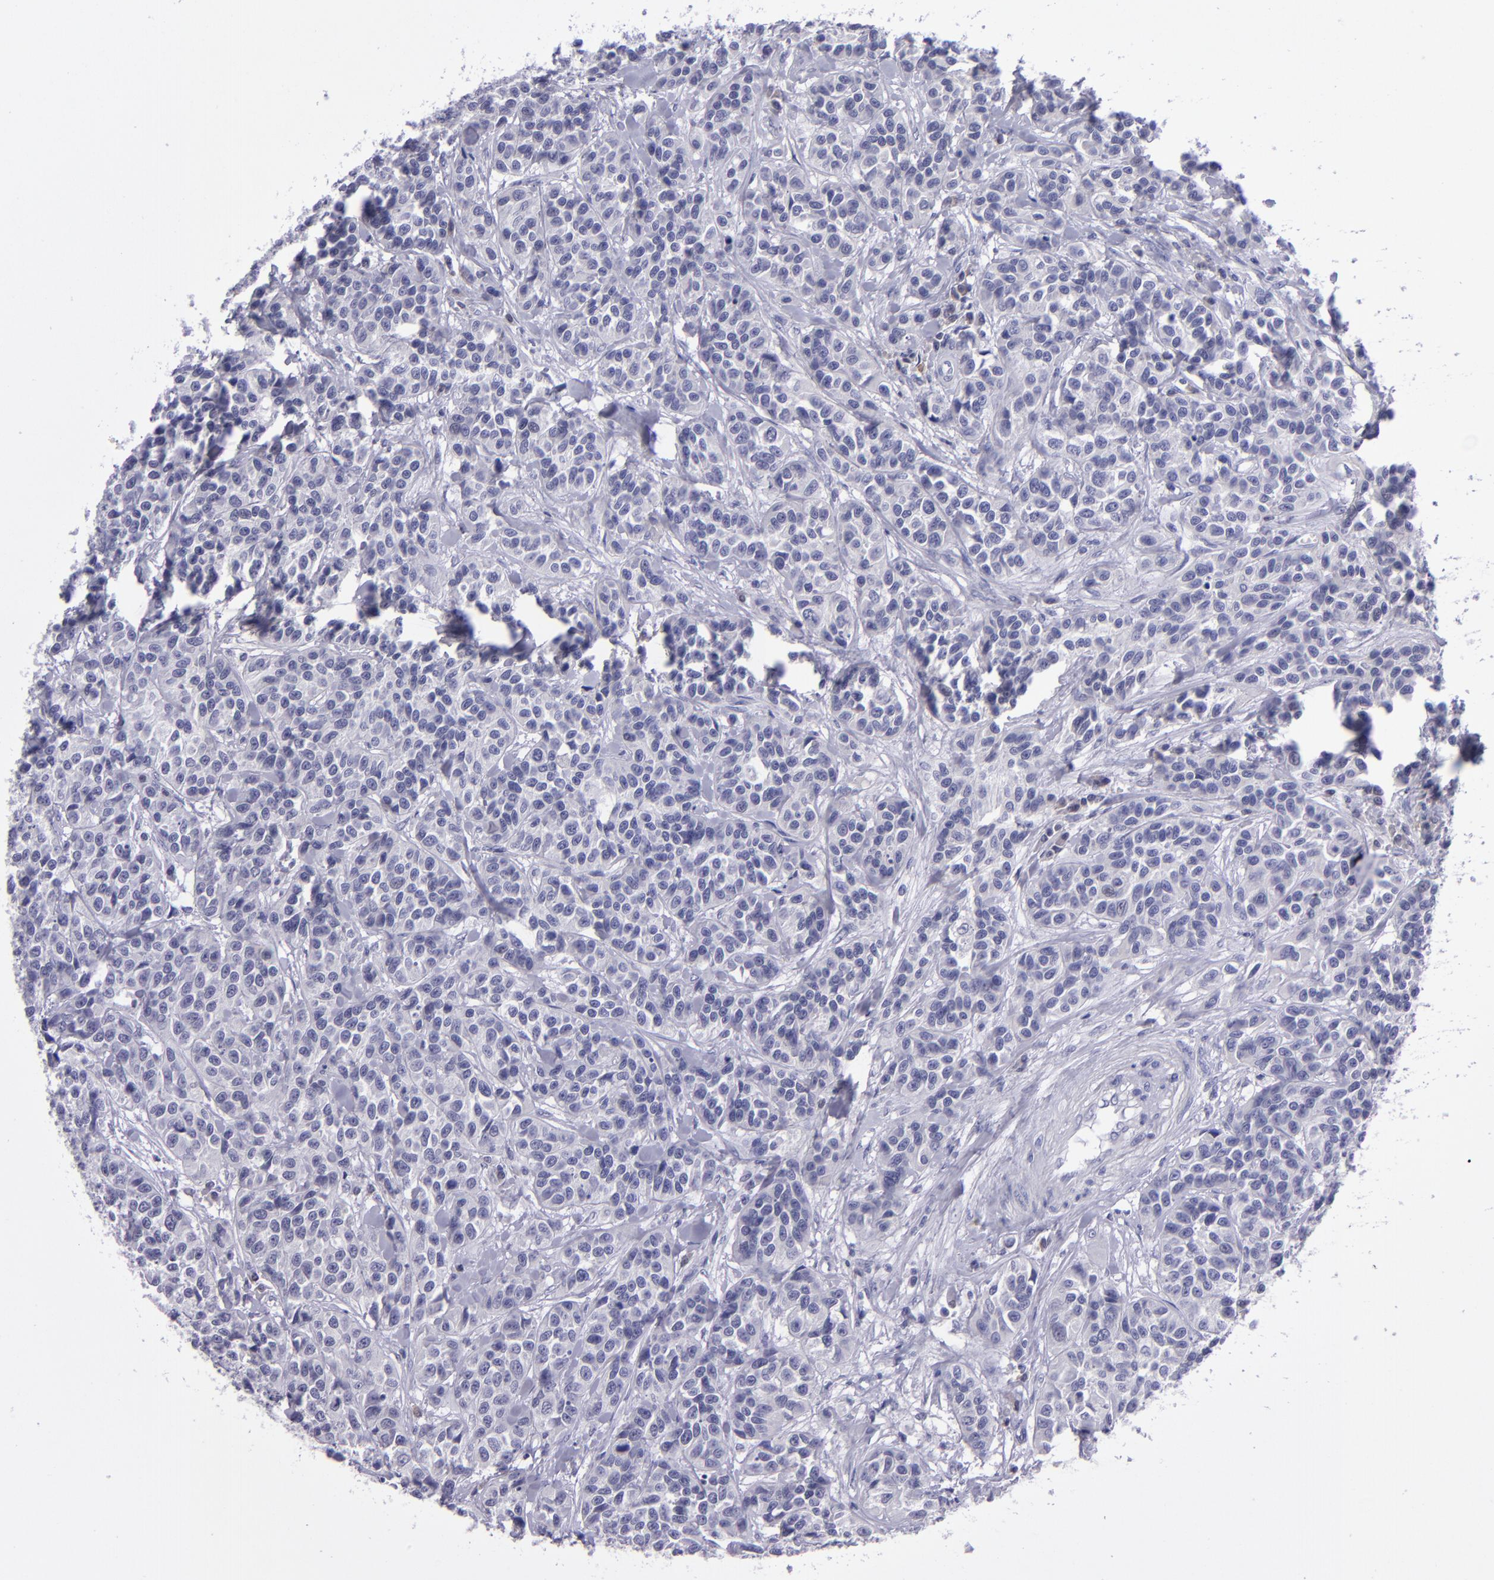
{"staining": {"intensity": "negative", "quantity": "none", "location": "none"}, "tissue": "urothelial cancer", "cell_type": "Tumor cells", "image_type": "cancer", "snomed": [{"axis": "morphology", "description": "Urothelial carcinoma, High grade"}, {"axis": "topography", "description": "Urinary bladder"}], "caption": "This is a image of IHC staining of urothelial cancer, which shows no positivity in tumor cells.", "gene": "POU2F2", "patient": {"sex": "female", "age": 81}}